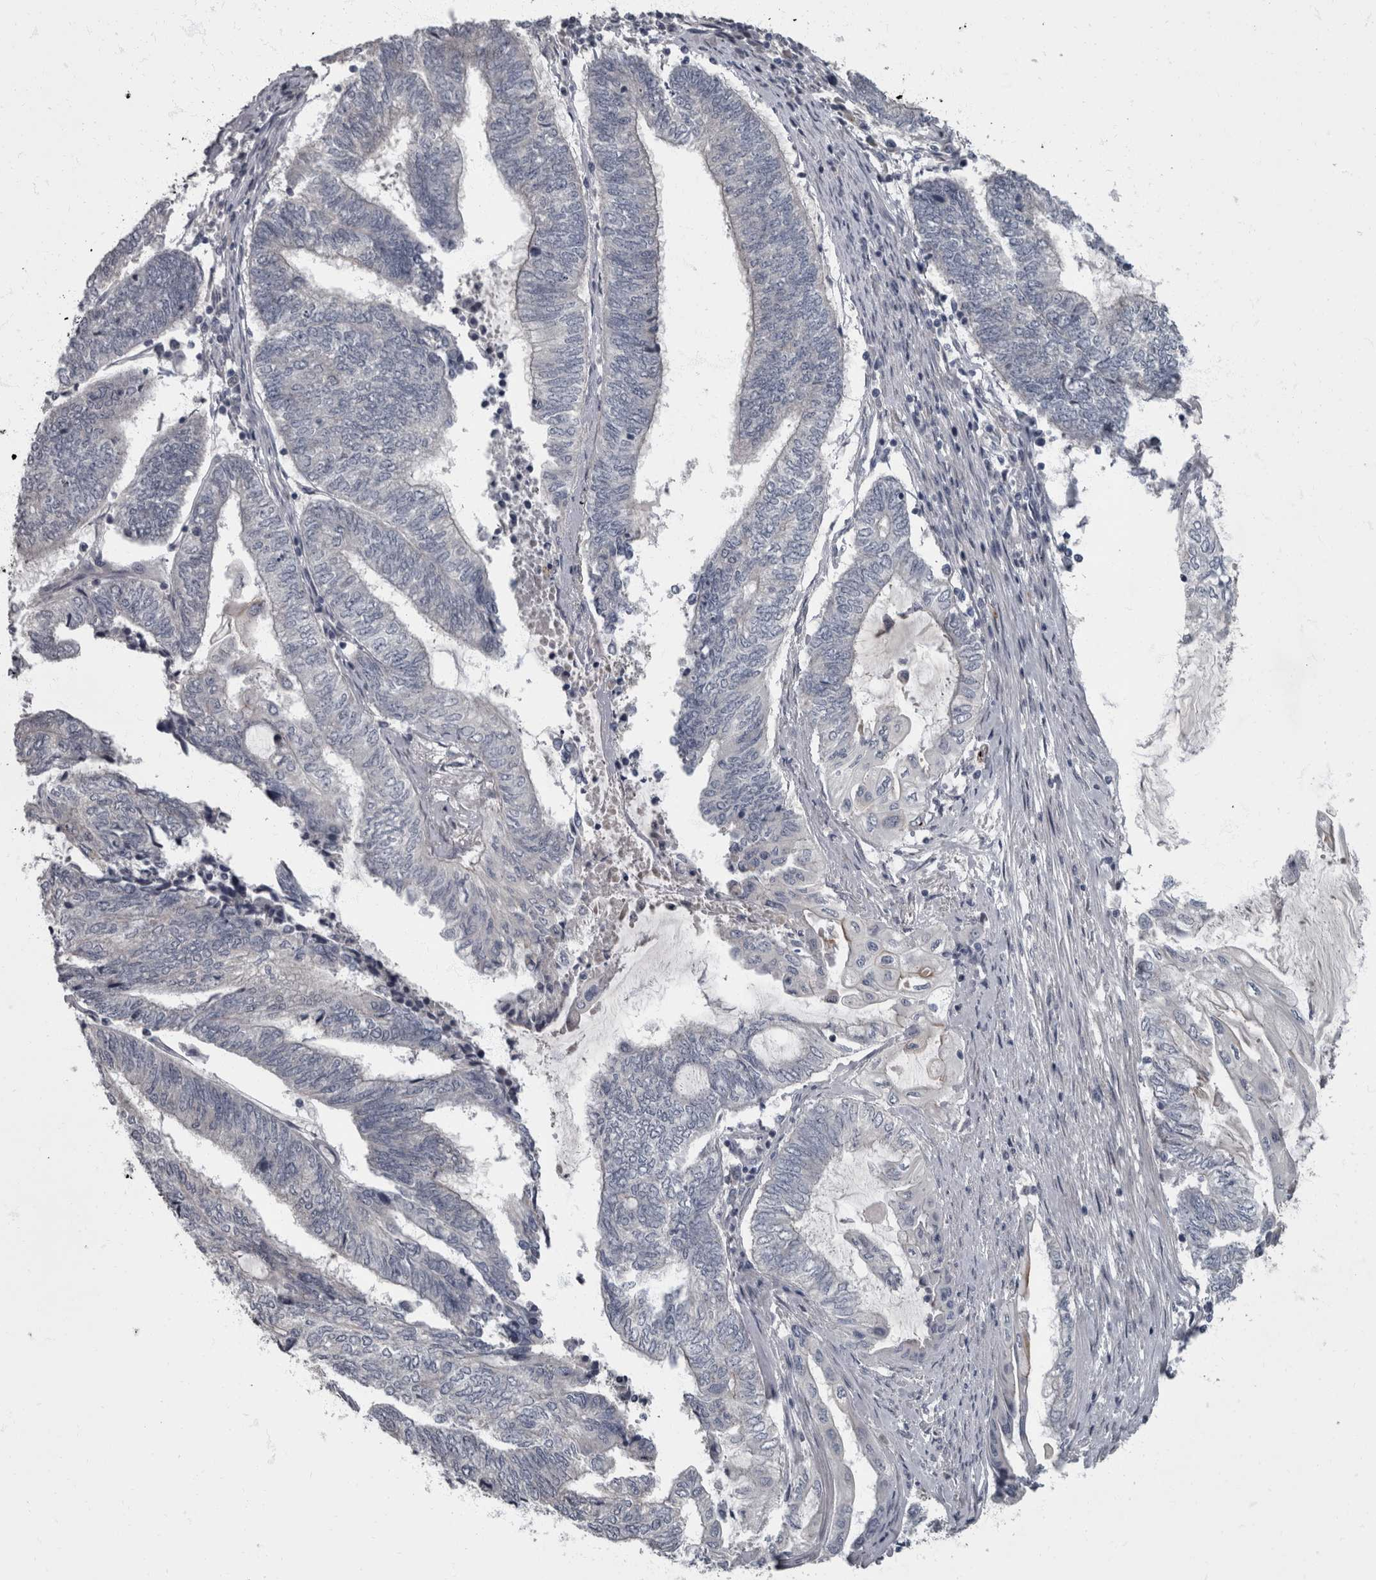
{"staining": {"intensity": "negative", "quantity": "none", "location": "none"}, "tissue": "endometrial cancer", "cell_type": "Tumor cells", "image_type": "cancer", "snomed": [{"axis": "morphology", "description": "Adenocarcinoma, NOS"}, {"axis": "topography", "description": "Uterus"}, {"axis": "topography", "description": "Endometrium"}], "caption": "Immunohistochemistry histopathology image of neoplastic tissue: human endometrial cancer (adenocarcinoma) stained with DAB (3,3'-diaminobenzidine) exhibits no significant protein staining in tumor cells. Brightfield microscopy of immunohistochemistry (IHC) stained with DAB (3,3'-diaminobenzidine) (brown) and hematoxylin (blue), captured at high magnification.", "gene": "CDC42BPG", "patient": {"sex": "female", "age": 70}}